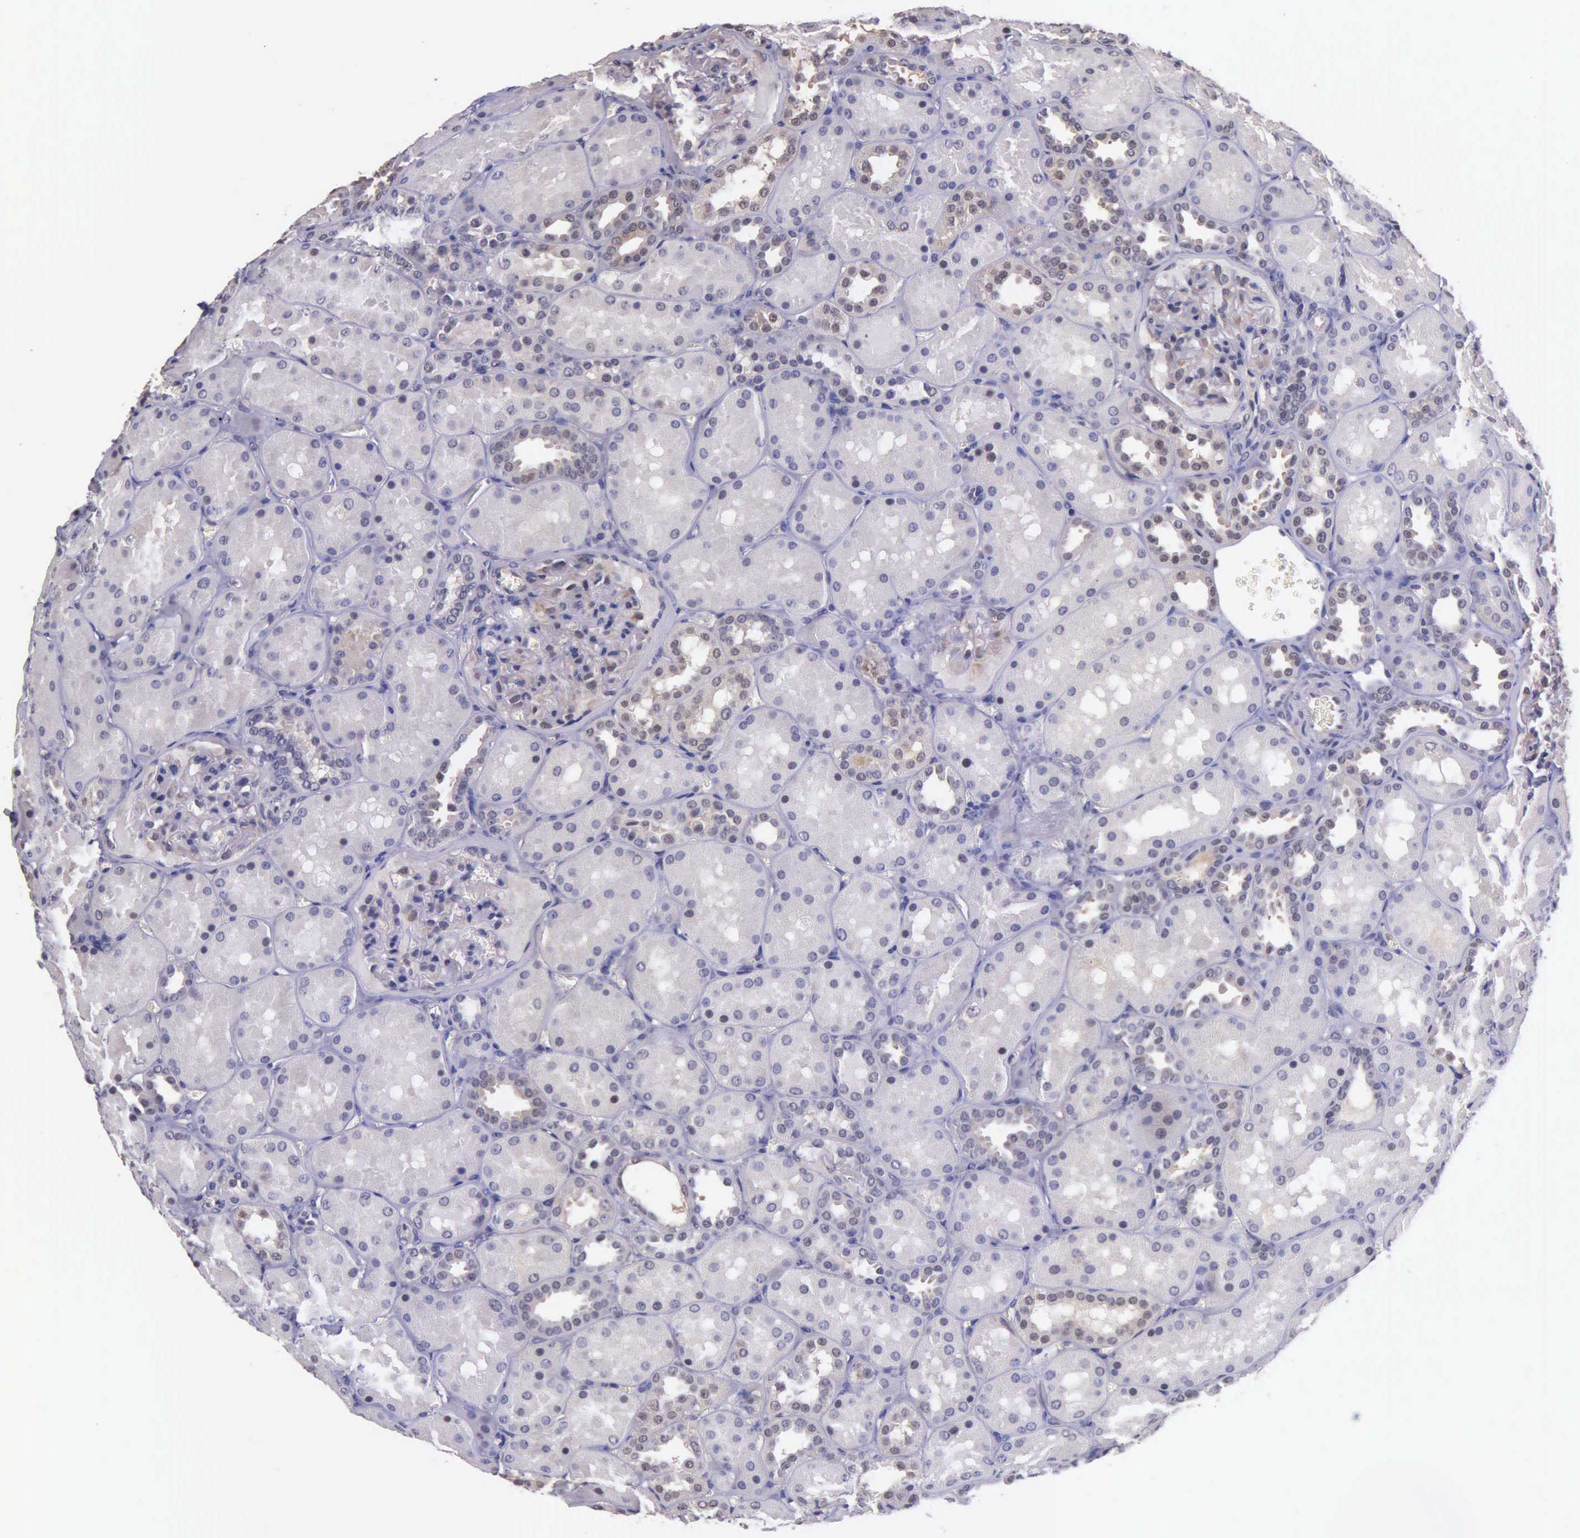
{"staining": {"intensity": "moderate", "quantity": "25%-75%", "location": "cytoplasmic/membranous,nuclear"}, "tissue": "kidney", "cell_type": "Cells in glomeruli", "image_type": "normal", "snomed": [{"axis": "morphology", "description": "Normal tissue, NOS"}, {"axis": "topography", "description": "Kidney"}], "caption": "Cells in glomeruli exhibit moderate cytoplasmic/membranous,nuclear staining in approximately 25%-75% of cells in benign kidney.", "gene": "PSMC1", "patient": {"sex": "female", "age": 52}}